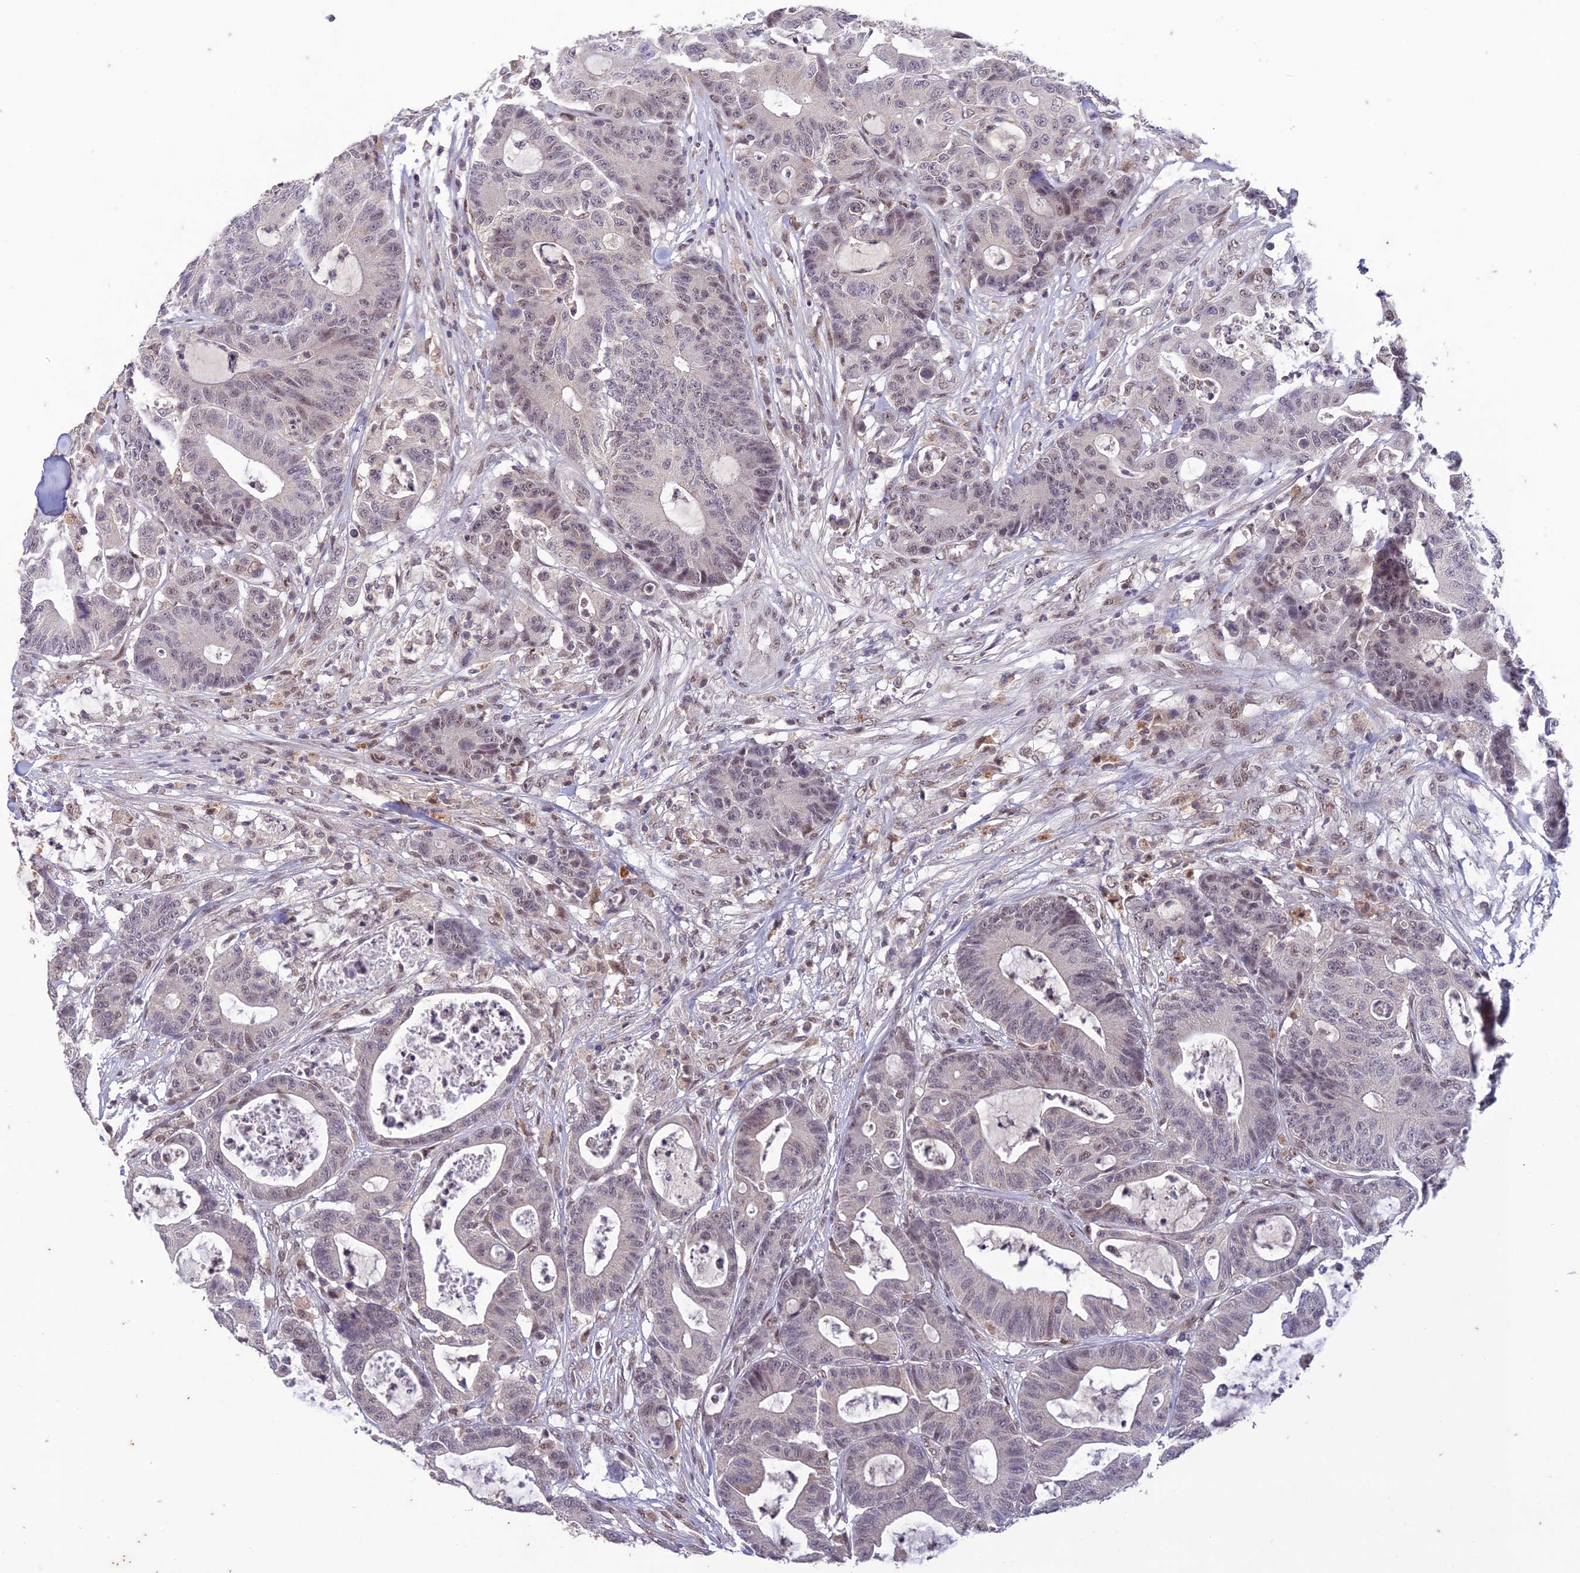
{"staining": {"intensity": "weak", "quantity": "<25%", "location": "nuclear"}, "tissue": "colorectal cancer", "cell_type": "Tumor cells", "image_type": "cancer", "snomed": [{"axis": "morphology", "description": "Adenocarcinoma, NOS"}, {"axis": "topography", "description": "Colon"}], "caption": "IHC histopathology image of human adenocarcinoma (colorectal) stained for a protein (brown), which displays no staining in tumor cells. (Stains: DAB (3,3'-diaminobenzidine) immunohistochemistry (IHC) with hematoxylin counter stain, Microscopy: brightfield microscopy at high magnification).", "gene": "POP4", "patient": {"sex": "female", "age": 84}}